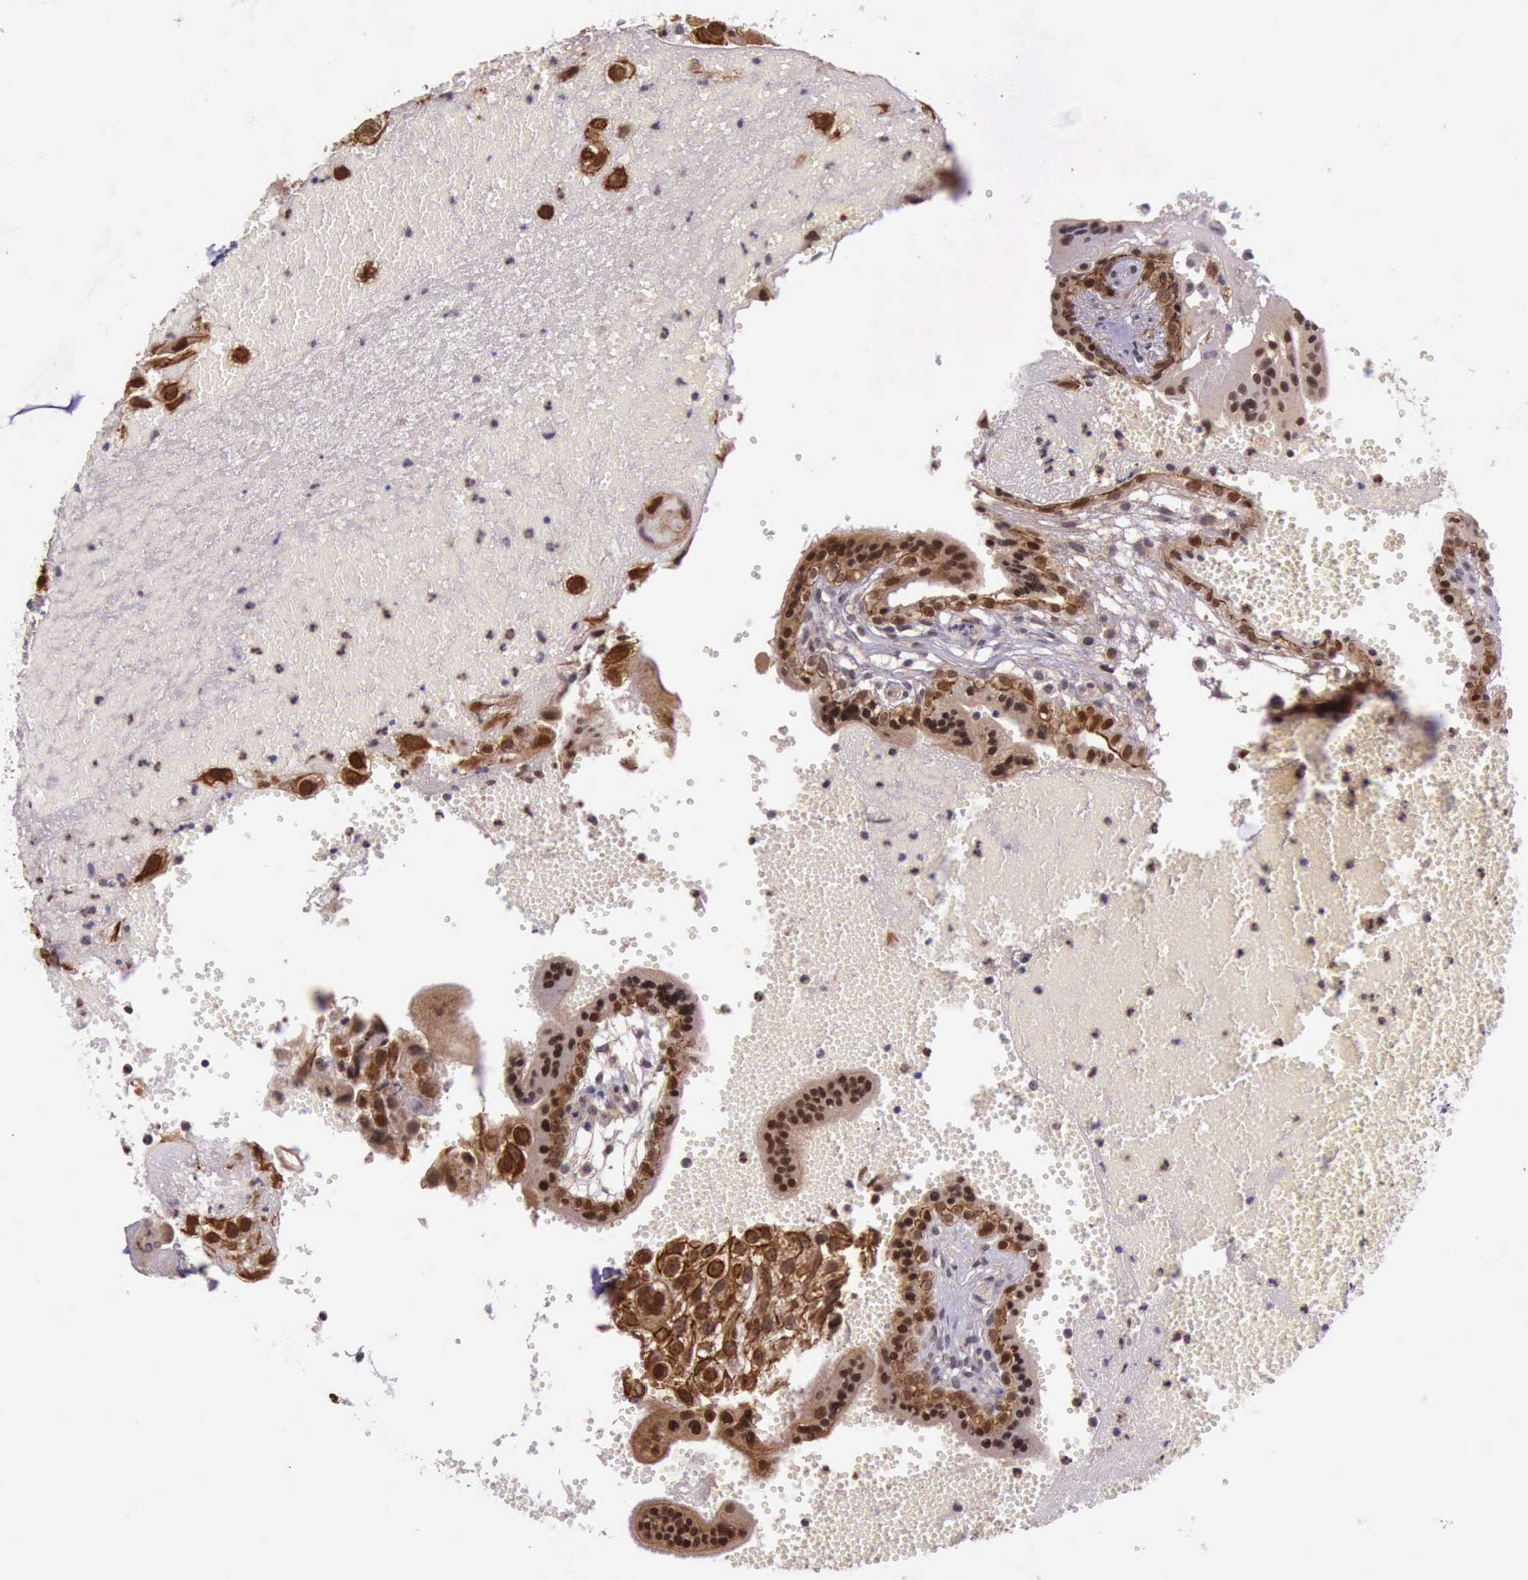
{"staining": {"intensity": "strong", "quantity": ">75%", "location": "nuclear"}, "tissue": "placenta", "cell_type": "Trophoblastic cells", "image_type": "normal", "snomed": [{"axis": "morphology", "description": "Normal tissue, NOS"}, {"axis": "topography", "description": "Placenta"}], "caption": "Protein staining demonstrates strong nuclear staining in approximately >75% of trophoblastic cells in unremarkable placenta. (IHC, brightfield microscopy, high magnification).", "gene": "PRICKLE3", "patient": {"sex": "female", "age": 30}}